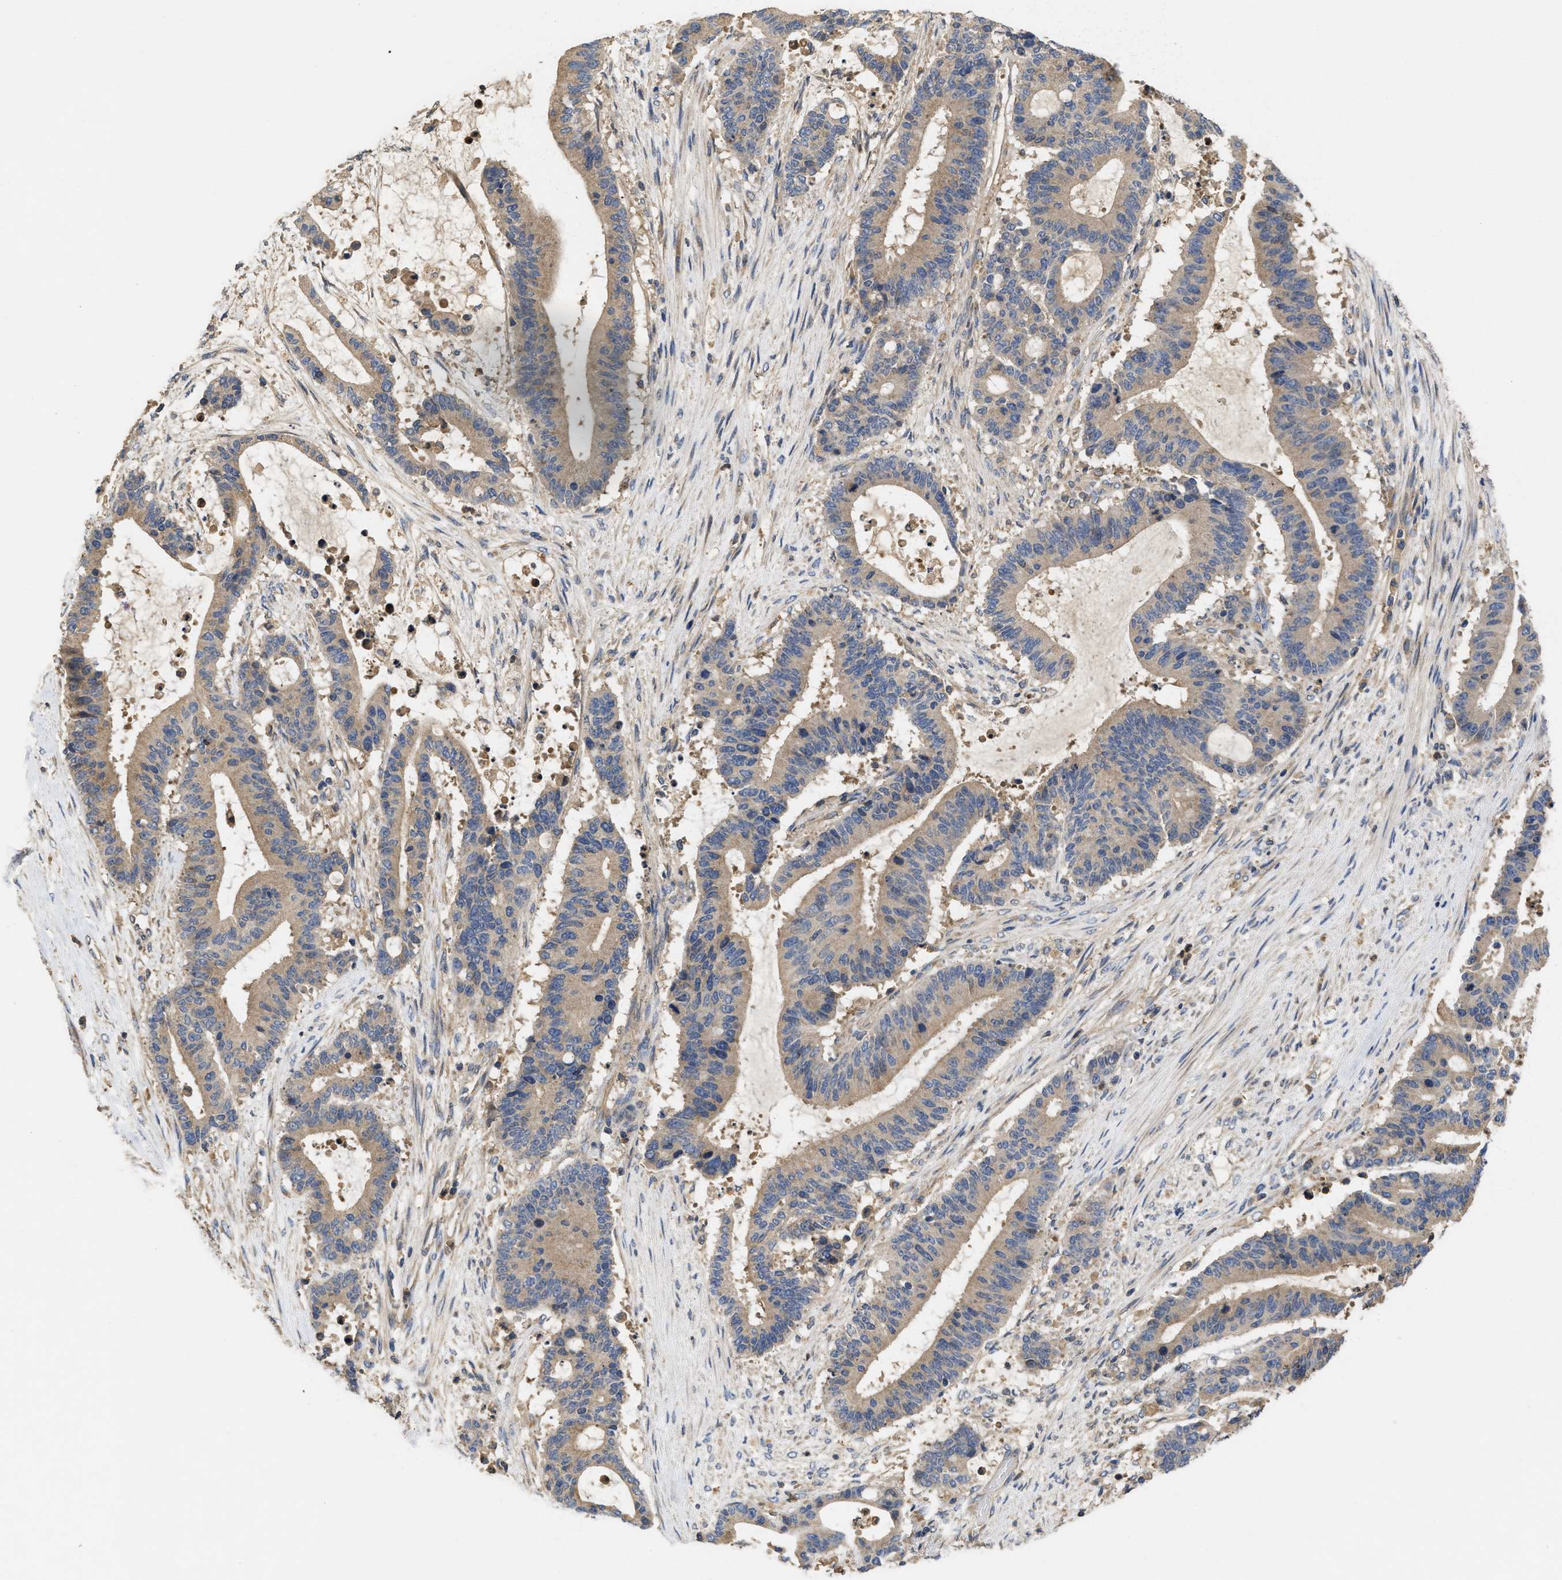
{"staining": {"intensity": "weak", "quantity": ">75%", "location": "cytoplasmic/membranous"}, "tissue": "liver cancer", "cell_type": "Tumor cells", "image_type": "cancer", "snomed": [{"axis": "morphology", "description": "Cholangiocarcinoma"}, {"axis": "topography", "description": "Liver"}], "caption": "The immunohistochemical stain shows weak cytoplasmic/membranous staining in tumor cells of liver cancer tissue. (DAB = brown stain, brightfield microscopy at high magnification).", "gene": "RNF216", "patient": {"sex": "female", "age": 73}}